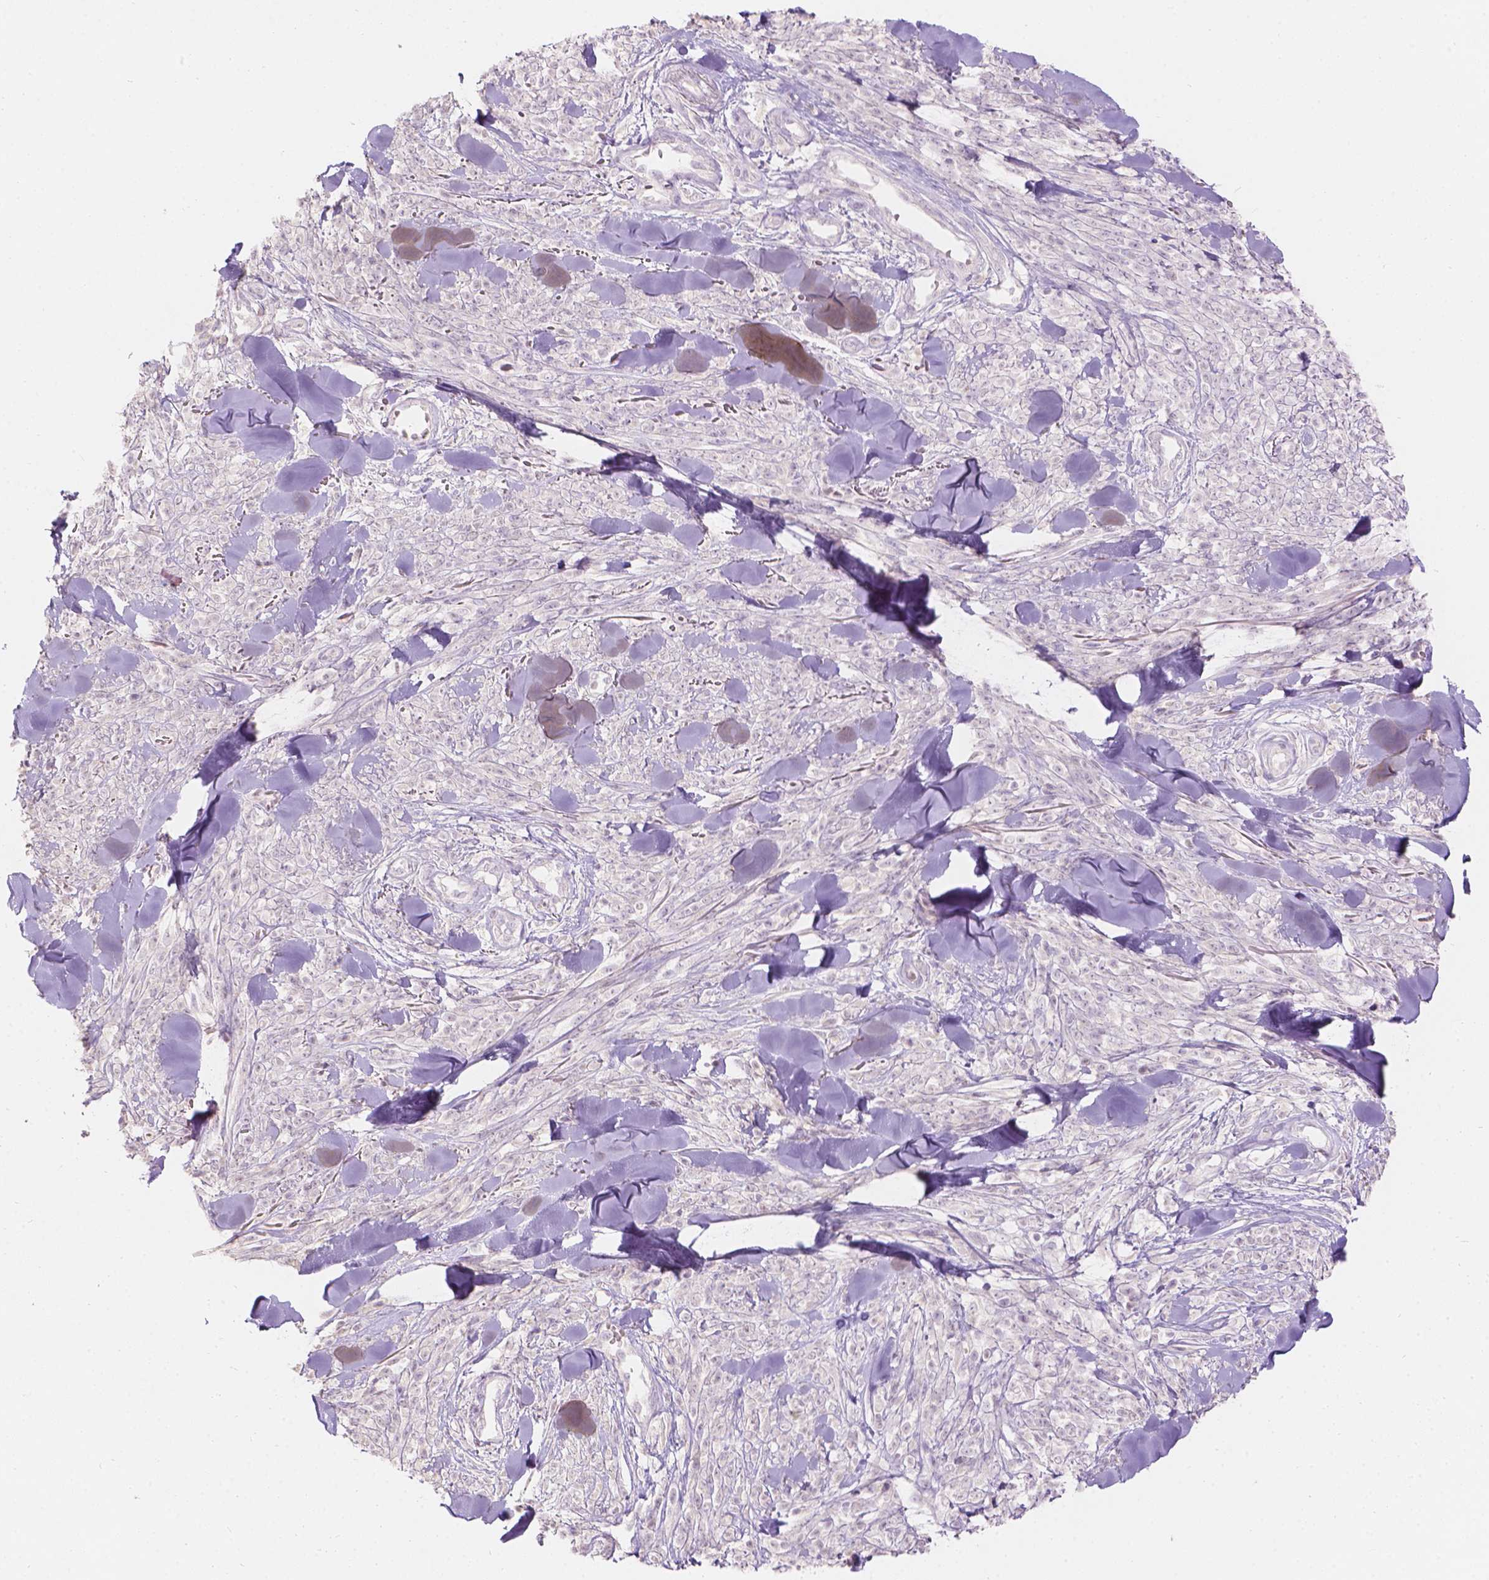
{"staining": {"intensity": "negative", "quantity": "none", "location": "none"}, "tissue": "melanoma", "cell_type": "Tumor cells", "image_type": "cancer", "snomed": [{"axis": "morphology", "description": "Malignant melanoma, NOS"}, {"axis": "topography", "description": "Skin"}, {"axis": "topography", "description": "Skin of trunk"}], "caption": "IHC histopathology image of melanoma stained for a protein (brown), which shows no positivity in tumor cells. The staining was performed using DAB (3,3'-diaminobenzidine) to visualize the protein expression in brown, while the nuclei were stained in blue with hematoxylin (Magnification: 20x).", "gene": "DCAF4L1", "patient": {"sex": "male", "age": 74}}